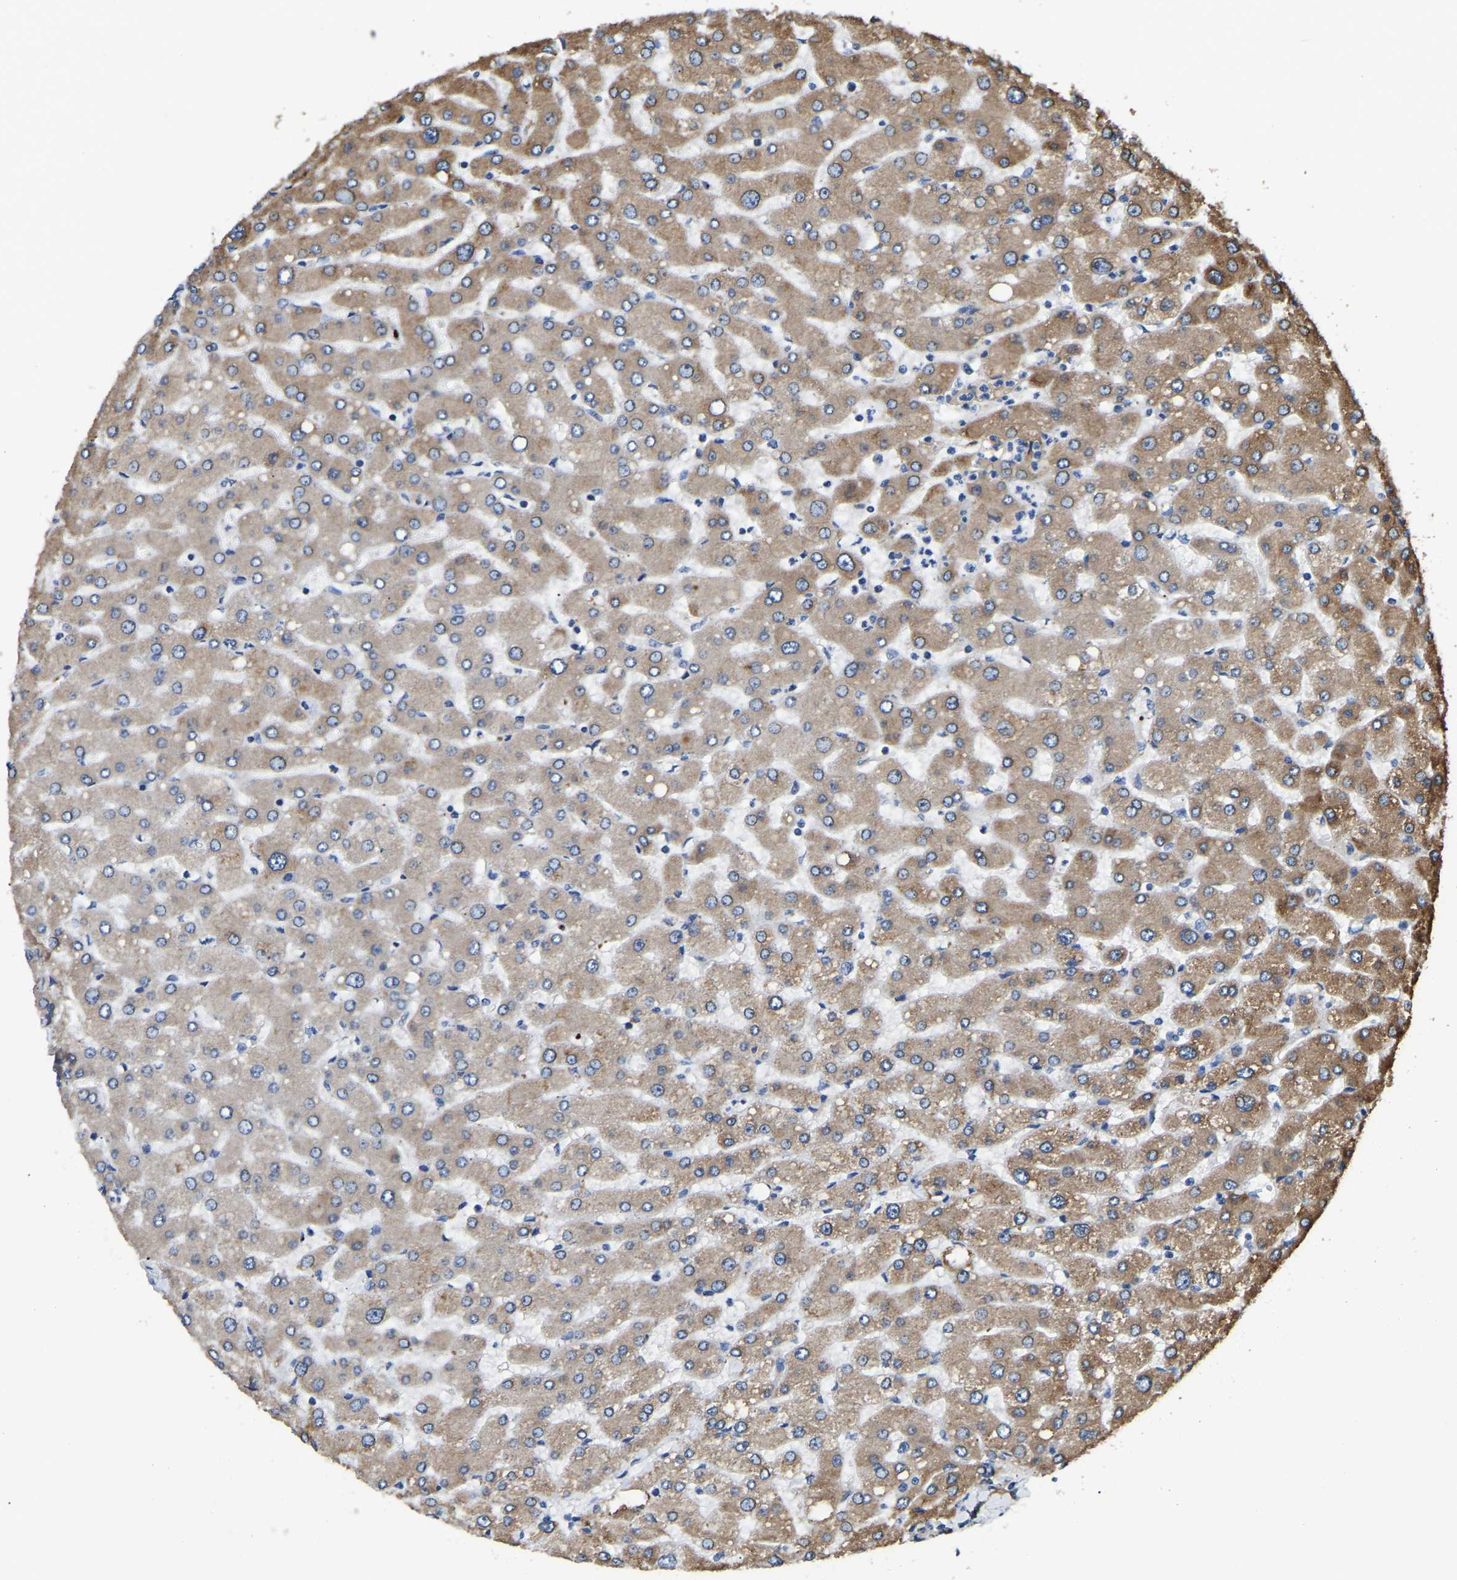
{"staining": {"intensity": "weak", "quantity": ">75%", "location": "cytoplasmic/membranous"}, "tissue": "liver", "cell_type": "Cholangiocytes", "image_type": "normal", "snomed": [{"axis": "morphology", "description": "Normal tissue, NOS"}, {"axis": "topography", "description": "Liver"}], "caption": "Liver stained with immunohistochemistry demonstrates weak cytoplasmic/membranous positivity in about >75% of cholangiocytes. (Brightfield microscopy of DAB IHC at high magnification).", "gene": "ARL6IP5", "patient": {"sex": "male", "age": 55}}